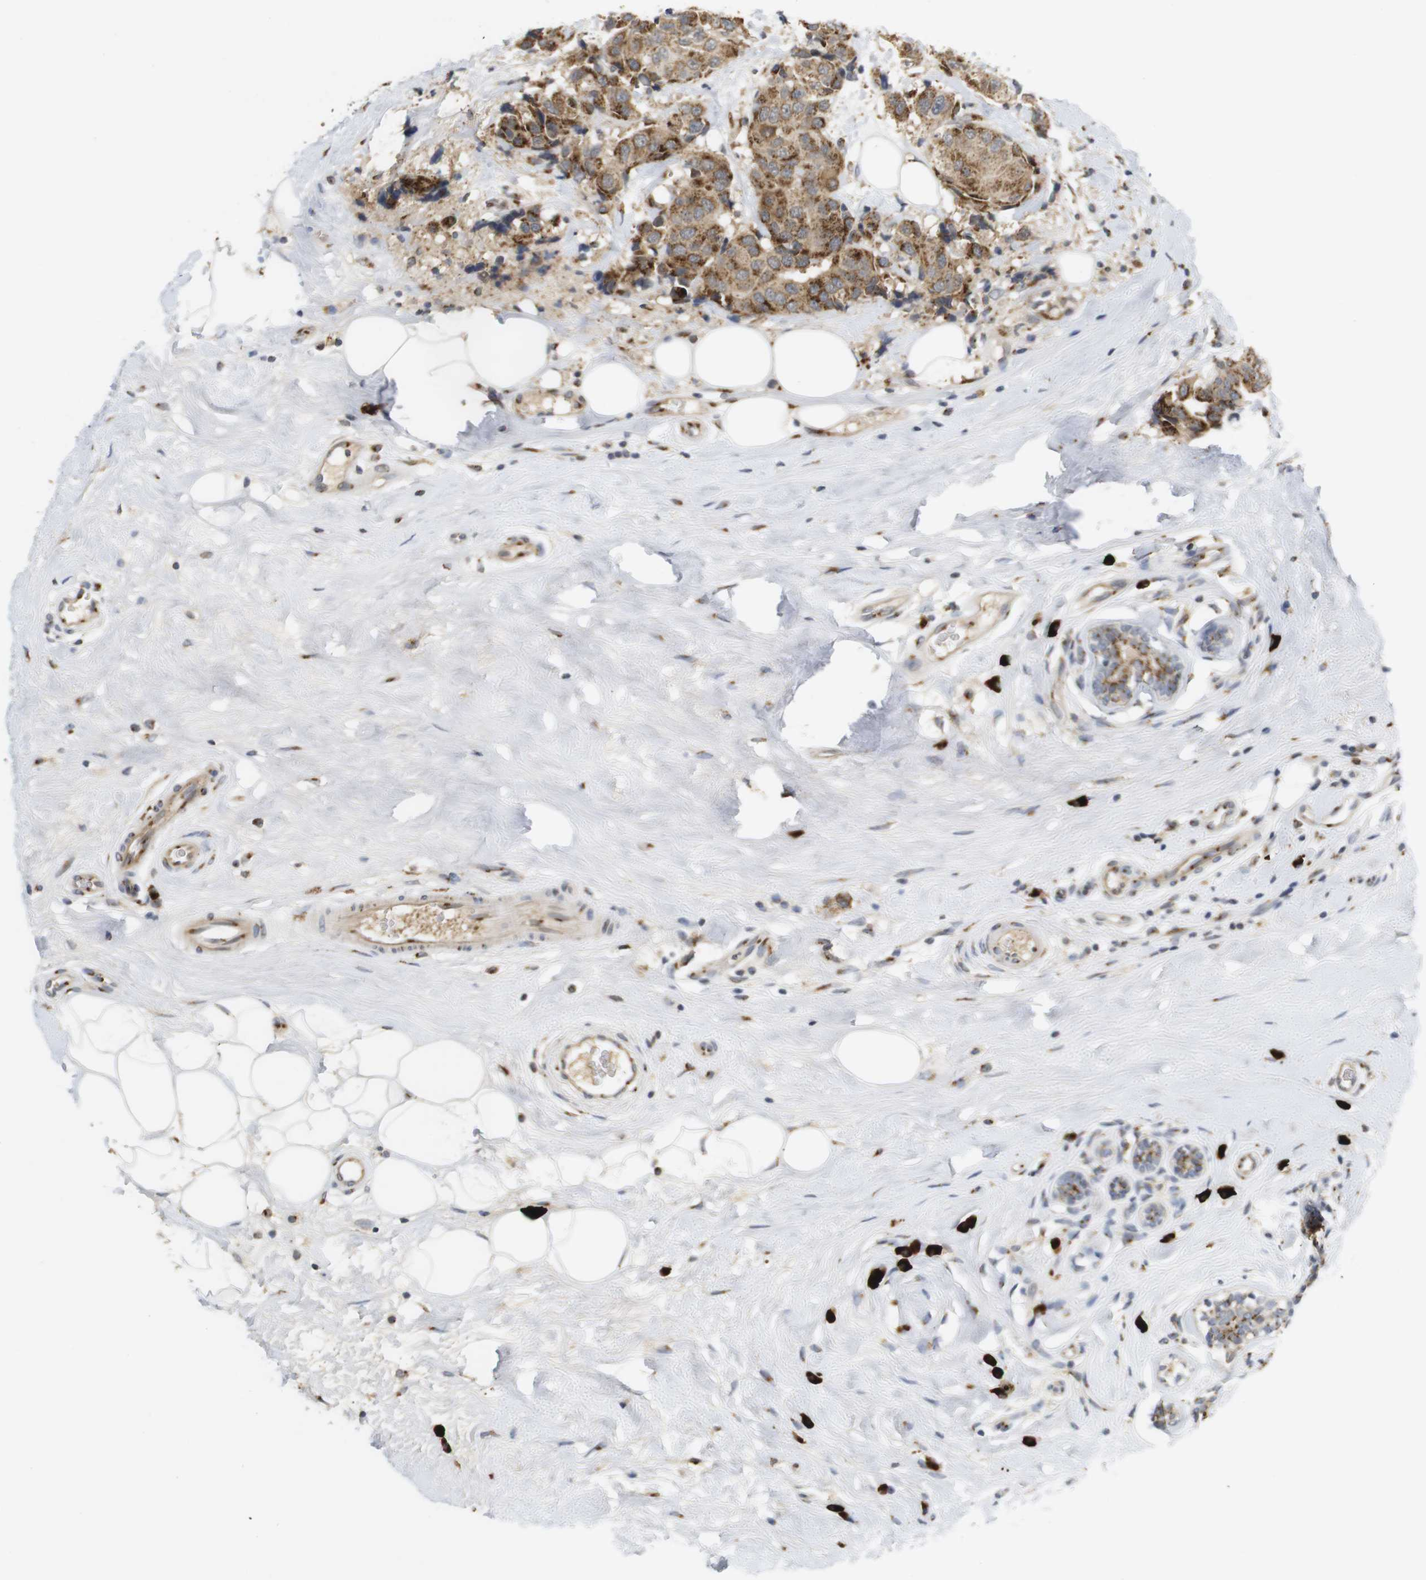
{"staining": {"intensity": "moderate", "quantity": ">75%", "location": "cytoplasmic/membranous"}, "tissue": "breast cancer", "cell_type": "Tumor cells", "image_type": "cancer", "snomed": [{"axis": "morphology", "description": "Normal tissue, NOS"}, {"axis": "morphology", "description": "Duct carcinoma"}, {"axis": "topography", "description": "Breast"}], "caption": "Moderate cytoplasmic/membranous staining is identified in about >75% of tumor cells in breast intraductal carcinoma. The staining was performed using DAB, with brown indicating positive protein expression. Nuclei are stained blue with hematoxylin.", "gene": "ZFPL1", "patient": {"sex": "female", "age": 39}}